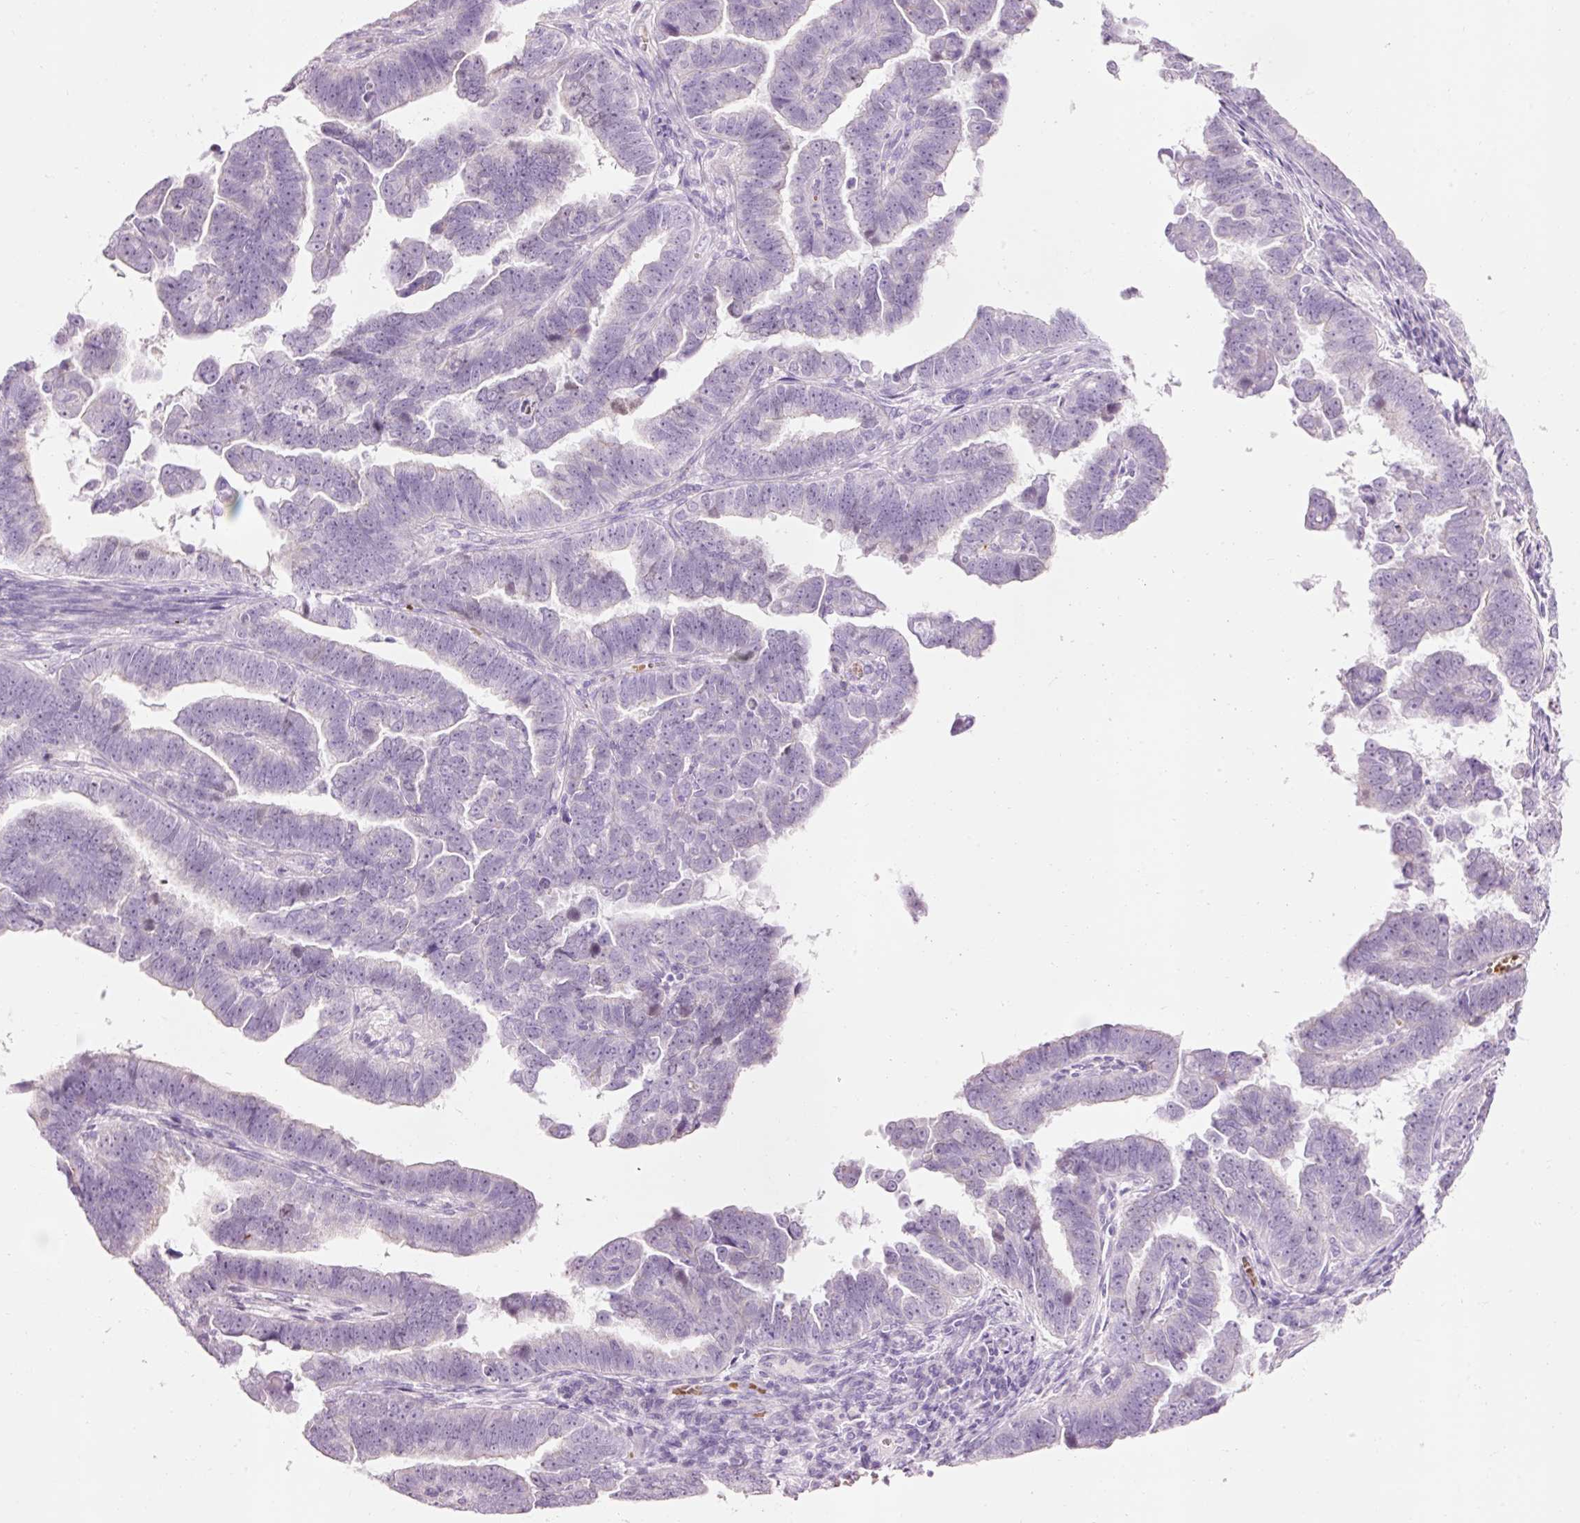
{"staining": {"intensity": "negative", "quantity": "none", "location": "none"}, "tissue": "endometrial cancer", "cell_type": "Tumor cells", "image_type": "cancer", "snomed": [{"axis": "morphology", "description": "Adenocarcinoma, NOS"}, {"axis": "topography", "description": "Endometrium"}], "caption": "Micrograph shows no significant protein expression in tumor cells of endometrial cancer (adenocarcinoma). The staining is performed using DAB brown chromogen with nuclei counter-stained in using hematoxylin.", "gene": "DHRS11", "patient": {"sex": "female", "age": 75}}